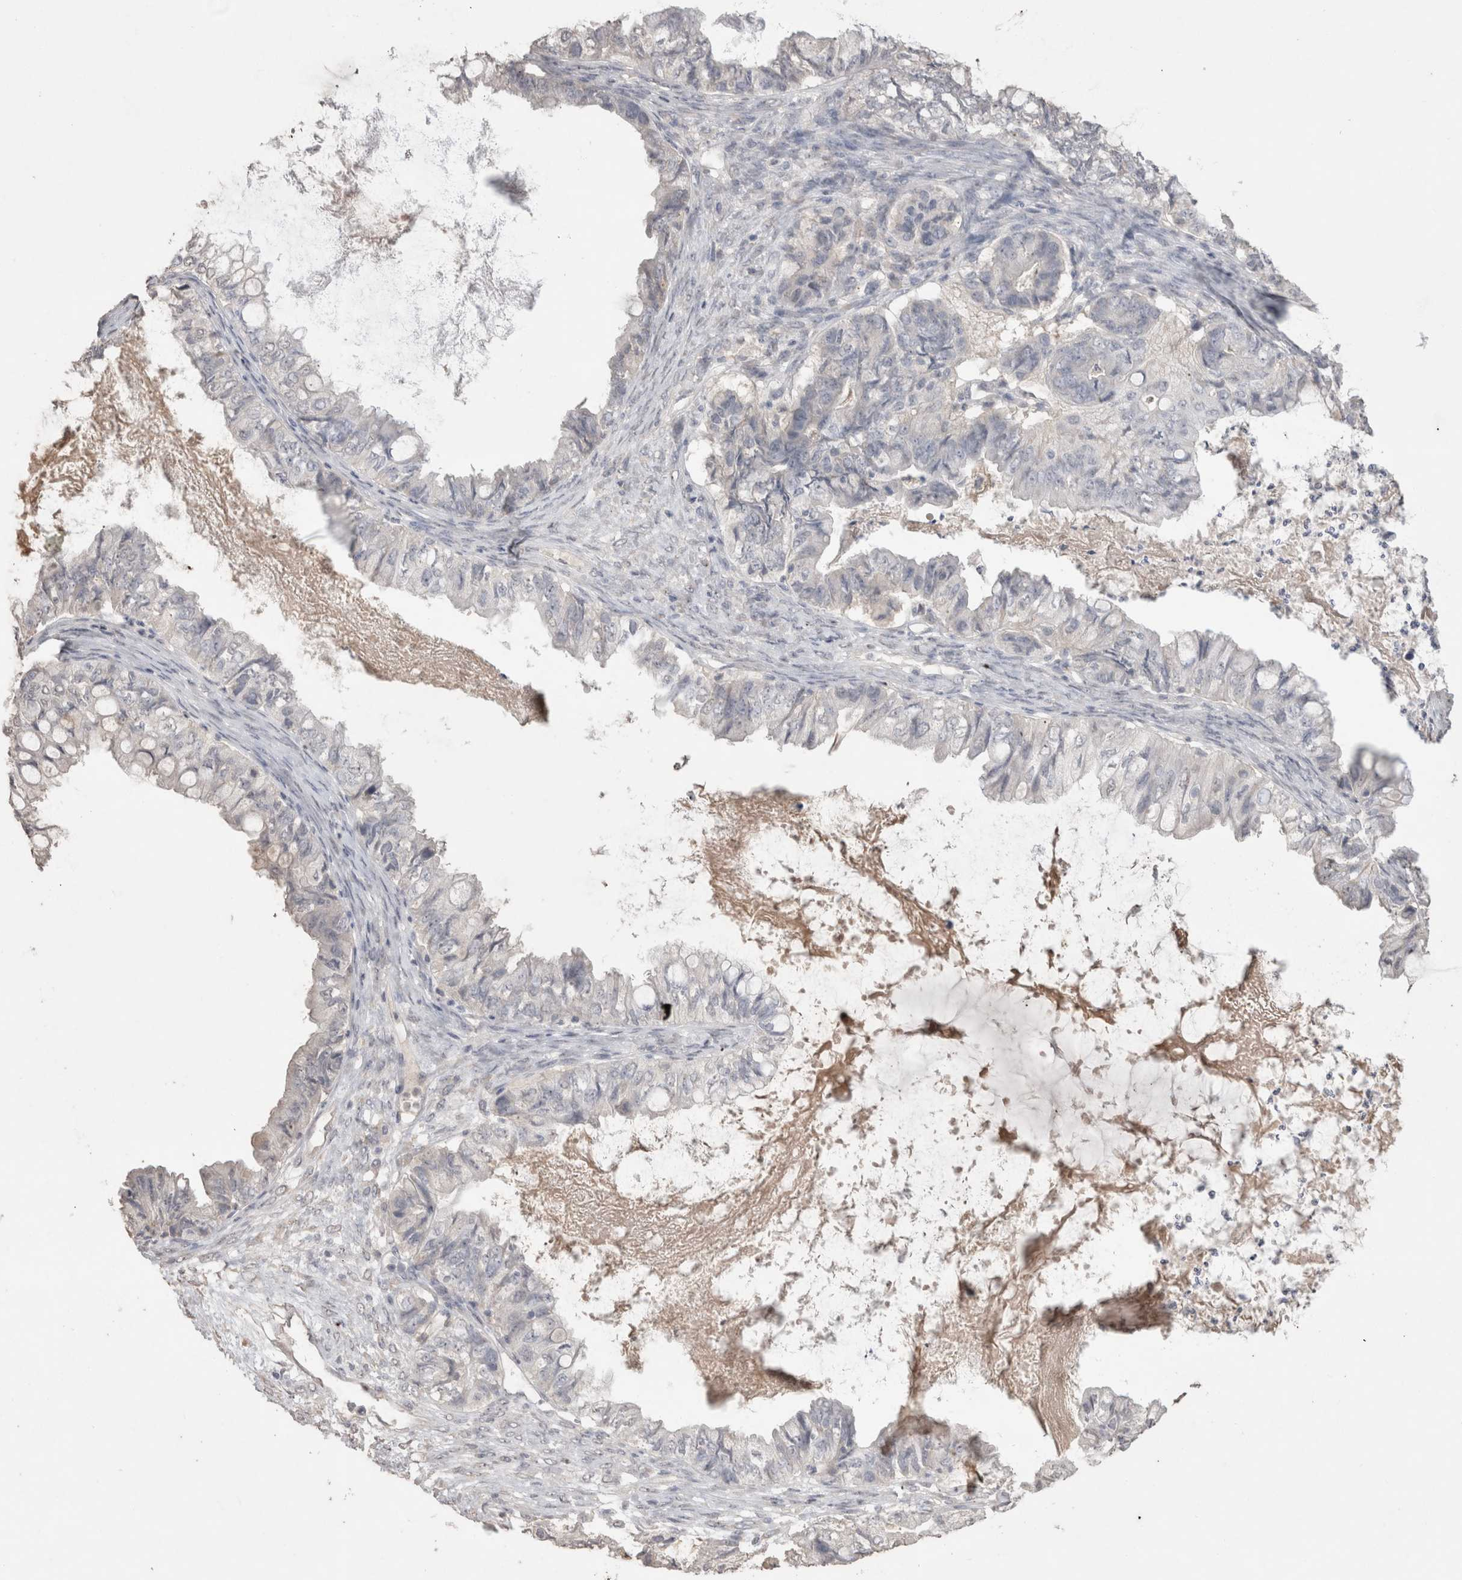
{"staining": {"intensity": "negative", "quantity": "none", "location": "none"}, "tissue": "ovarian cancer", "cell_type": "Tumor cells", "image_type": "cancer", "snomed": [{"axis": "morphology", "description": "Cystadenocarcinoma, mucinous, NOS"}, {"axis": "topography", "description": "Ovary"}], "caption": "There is no significant expression in tumor cells of ovarian mucinous cystadenocarcinoma. Brightfield microscopy of immunohistochemistry stained with DAB (brown) and hematoxylin (blue), captured at high magnification.", "gene": "NAALADL2", "patient": {"sex": "female", "age": 80}}